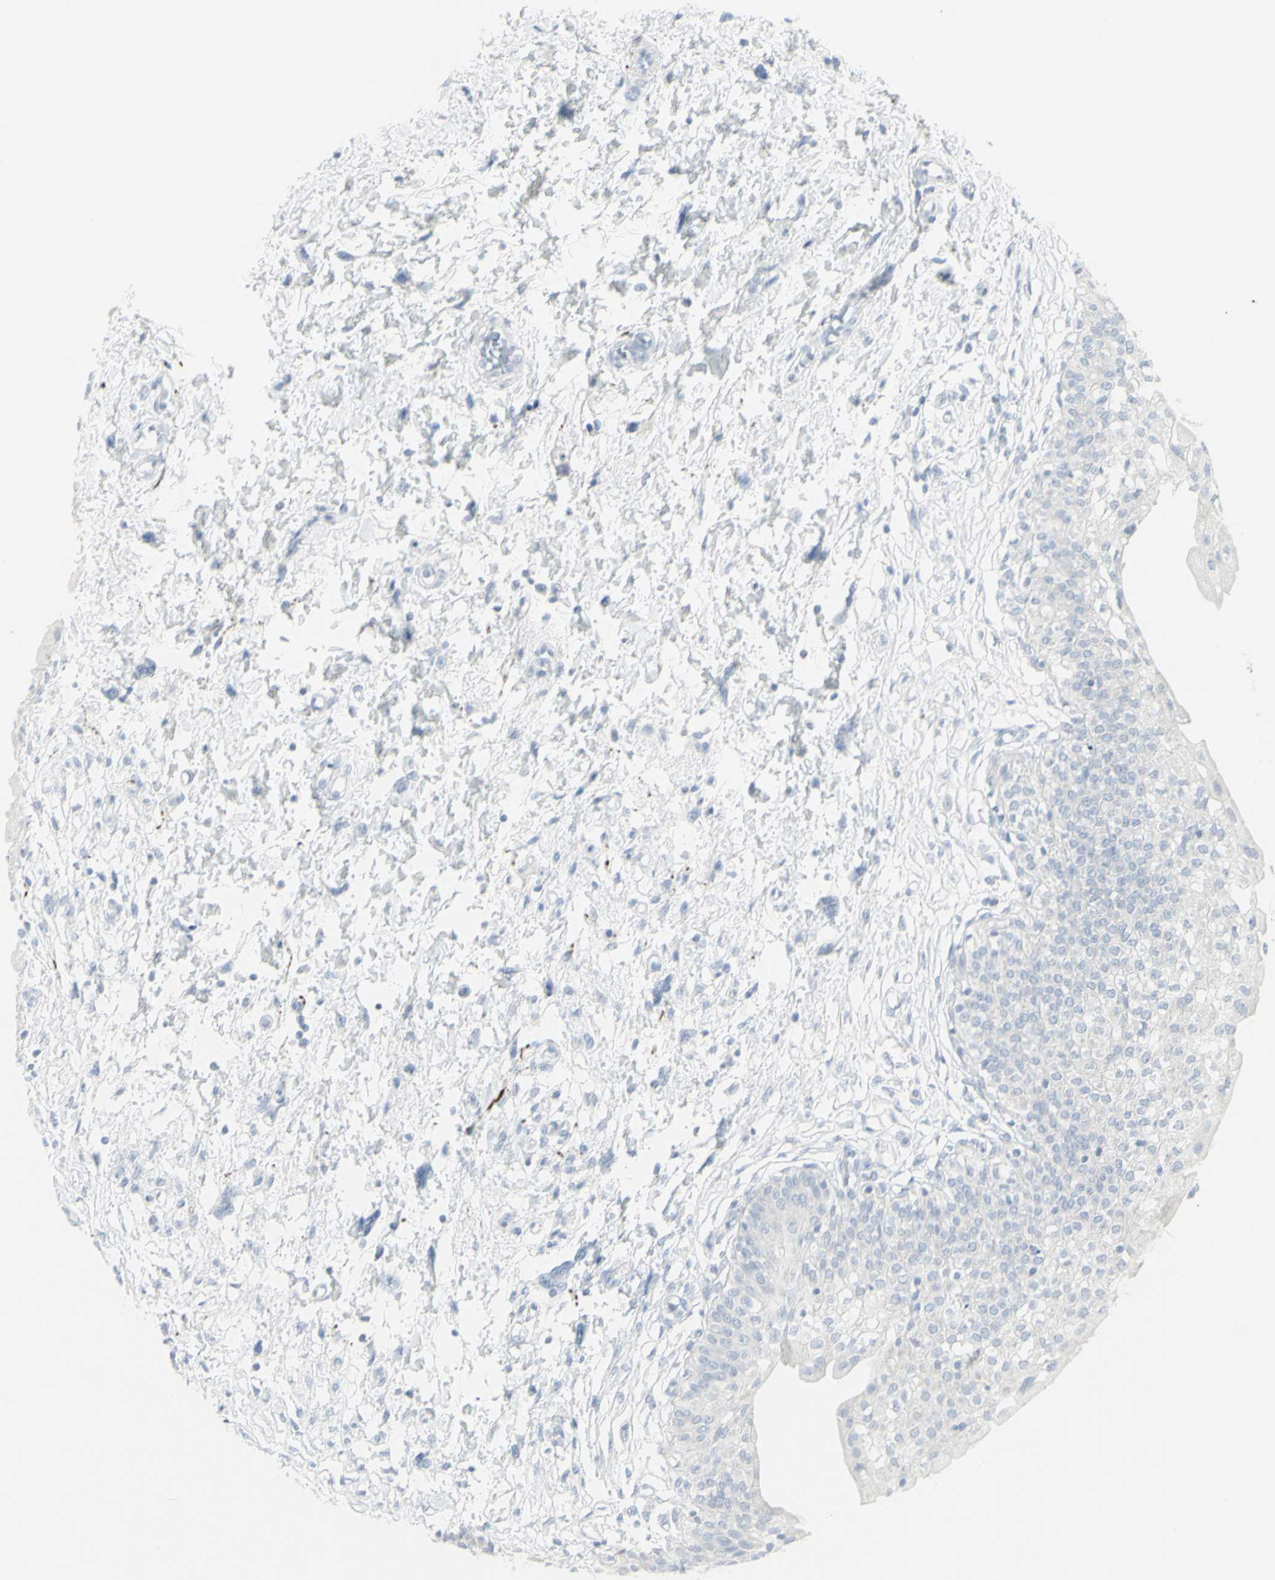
{"staining": {"intensity": "negative", "quantity": "none", "location": "none"}, "tissue": "urinary bladder", "cell_type": "Urothelial cells", "image_type": "normal", "snomed": [{"axis": "morphology", "description": "Normal tissue, NOS"}, {"axis": "topography", "description": "Urinary bladder"}], "caption": "An IHC photomicrograph of benign urinary bladder is shown. There is no staining in urothelial cells of urinary bladder.", "gene": "ENSG00000198211", "patient": {"sex": "male", "age": 55}}